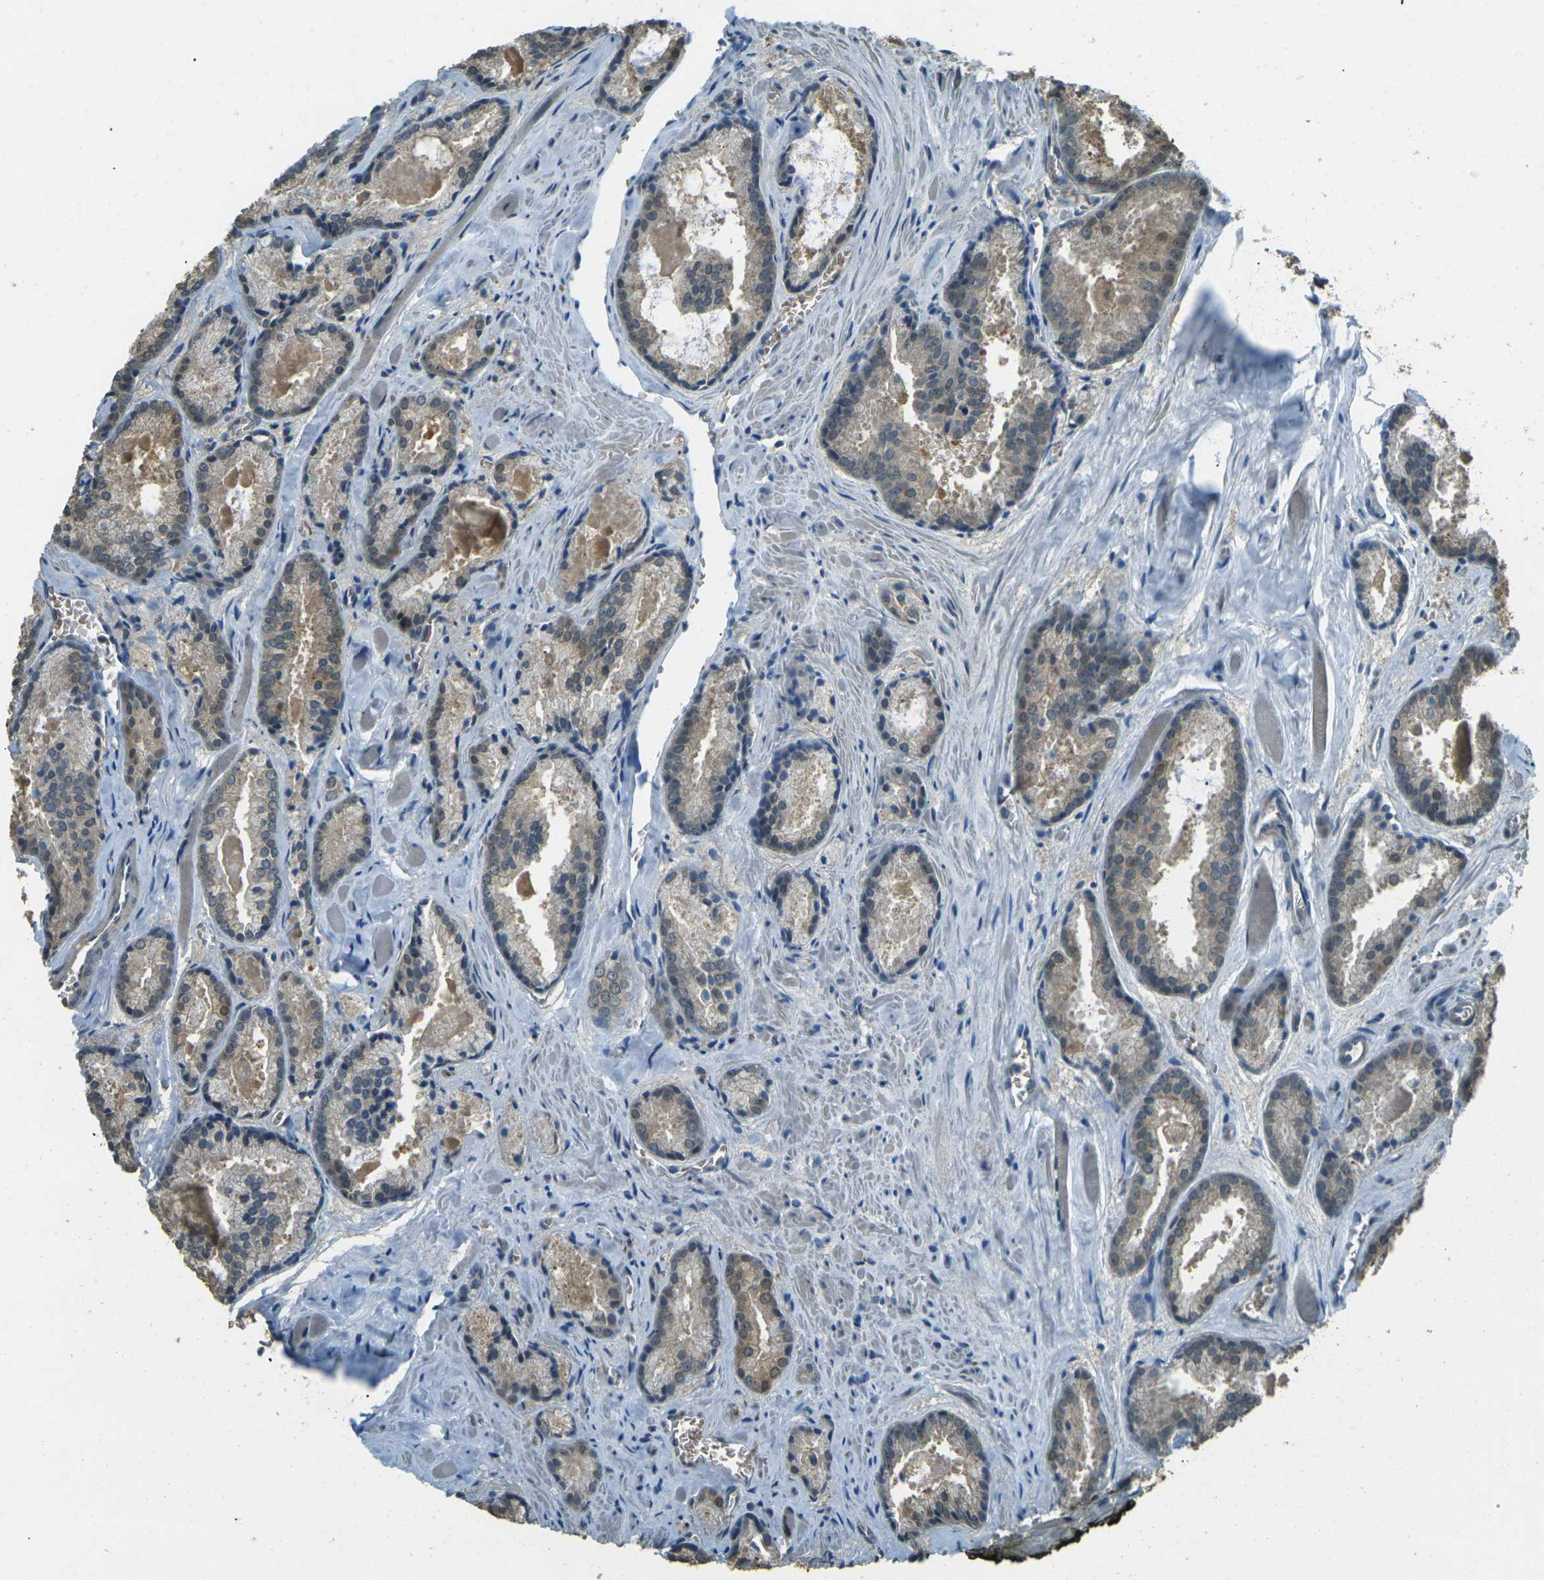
{"staining": {"intensity": "weak", "quantity": ">75%", "location": "cytoplasmic/membranous"}, "tissue": "prostate cancer", "cell_type": "Tumor cells", "image_type": "cancer", "snomed": [{"axis": "morphology", "description": "Adenocarcinoma, Low grade"}, {"axis": "topography", "description": "Prostate"}], "caption": "Protein staining exhibits weak cytoplasmic/membranous expression in approximately >75% of tumor cells in prostate cancer (adenocarcinoma (low-grade)).", "gene": "TOR1A", "patient": {"sex": "male", "age": 64}}